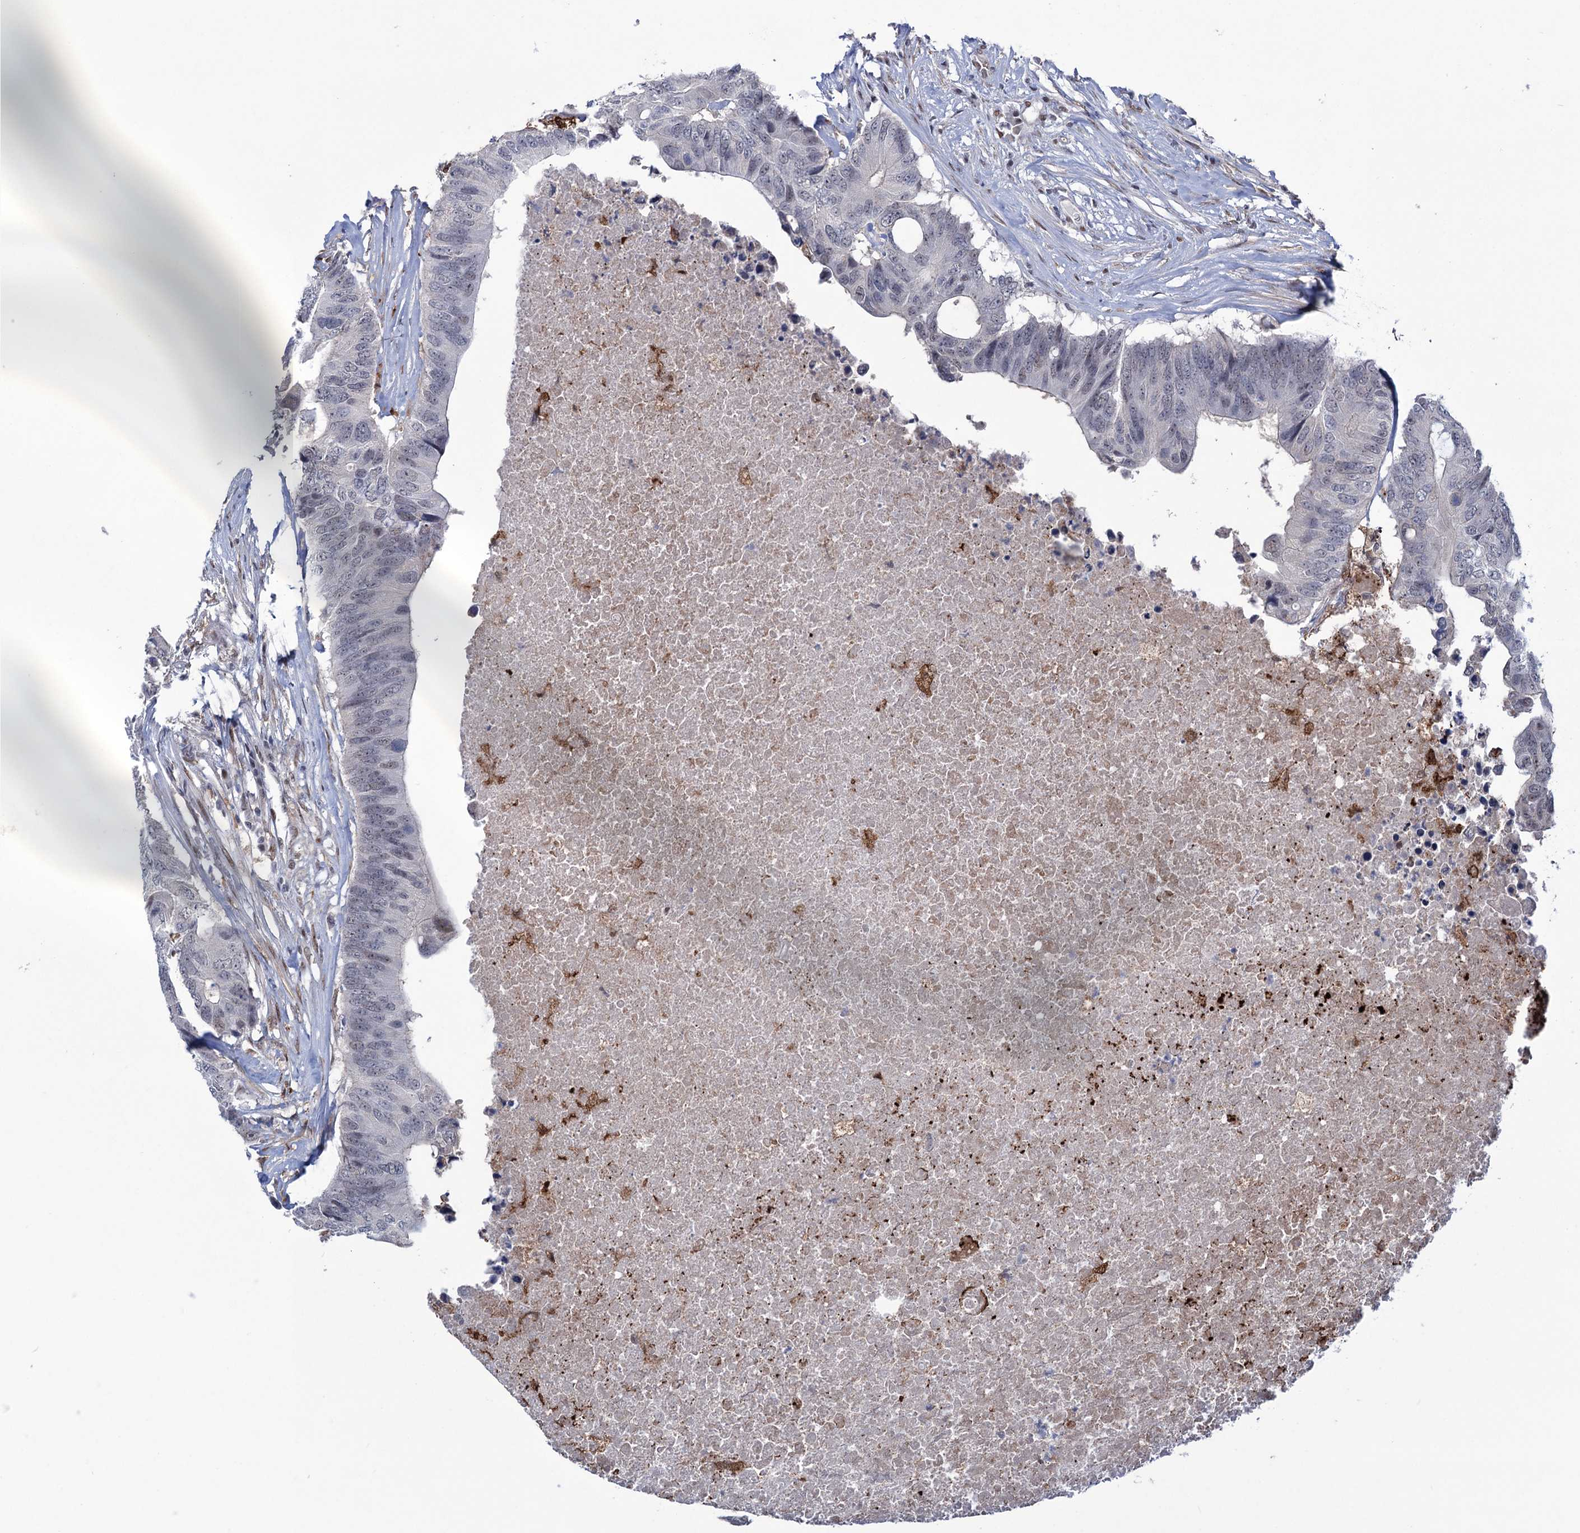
{"staining": {"intensity": "negative", "quantity": "none", "location": "none"}, "tissue": "colorectal cancer", "cell_type": "Tumor cells", "image_type": "cancer", "snomed": [{"axis": "morphology", "description": "Adenocarcinoma, NOS"}, {"axis": "topography", "description": "Colon"}], "caption": "Tumor cells are negative for protein expression in human colorectal adenocarcinoma. (Stains: DAB immunohistochemistry (IHC) with hematoxylin counter stain, Microscopy: brightfield microscopy at high magnification).", "gene": "FAM53A", "patient": {"sex": "male", "age": 71}}